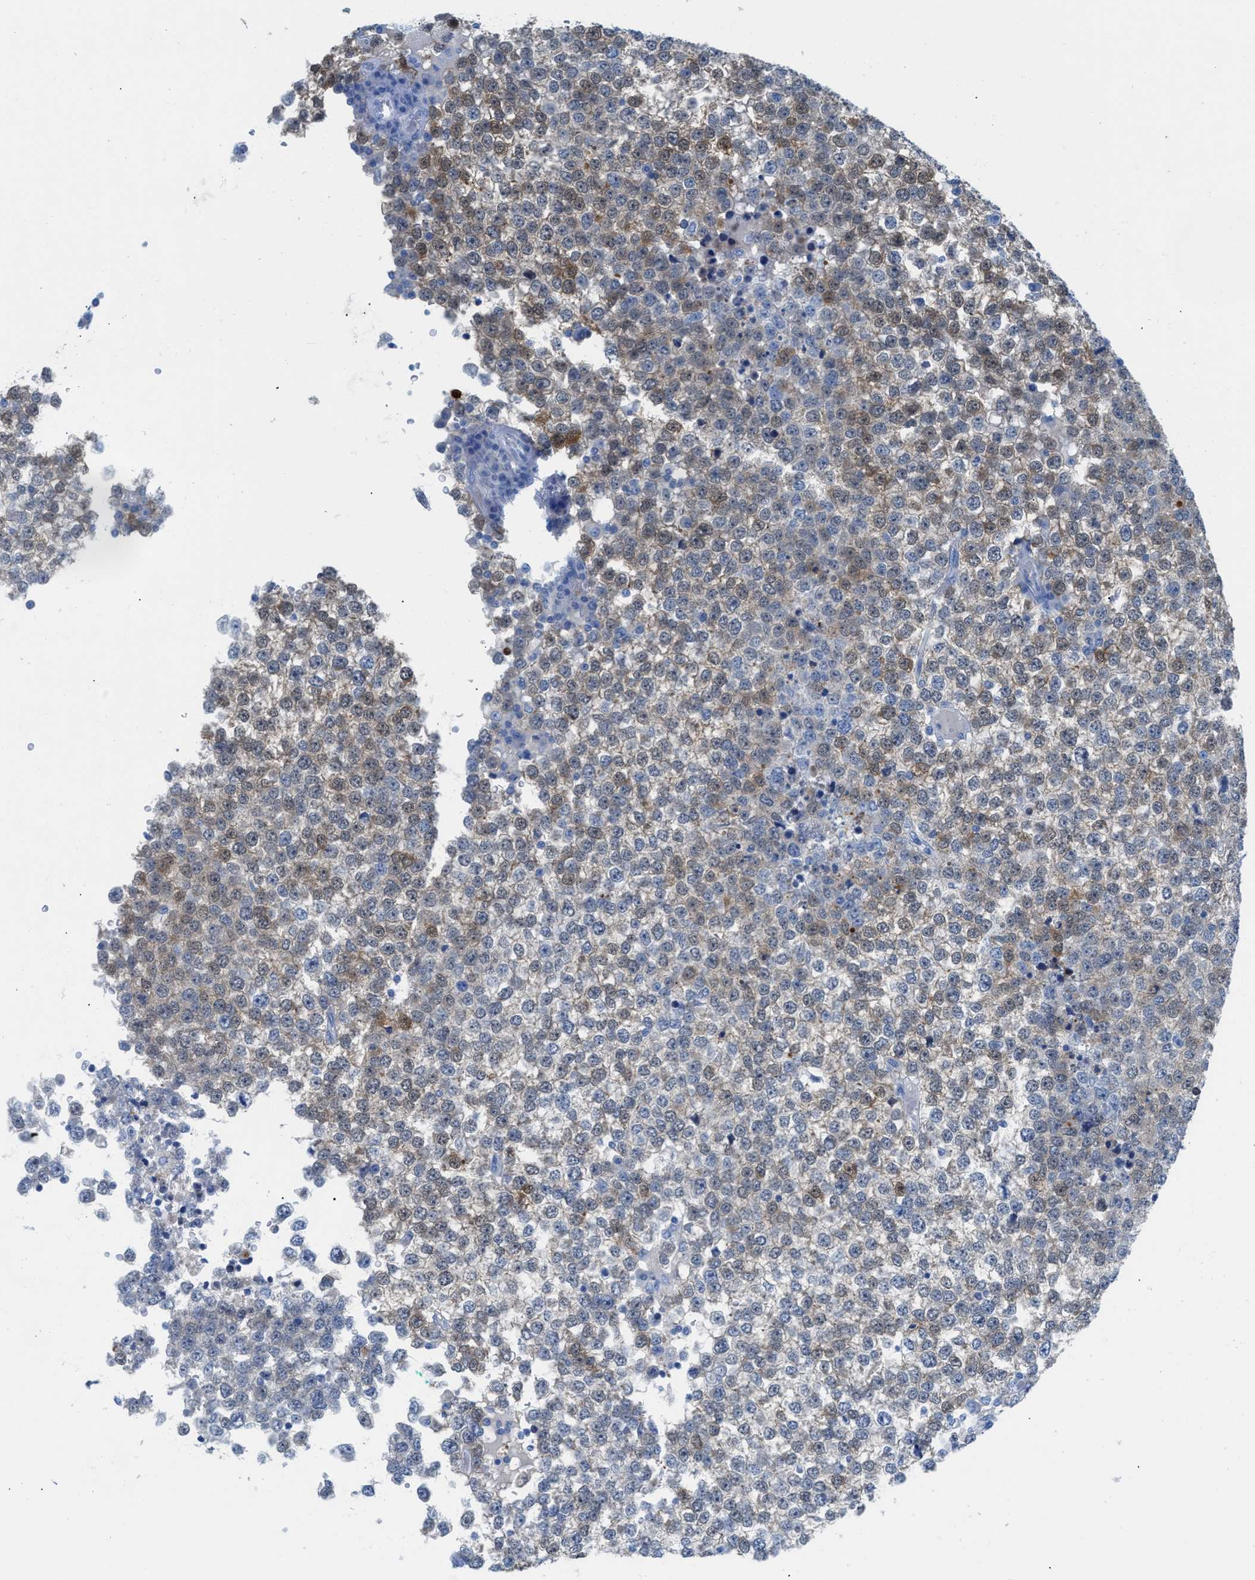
{"staining": {"intensity": "moderate", "quantity": "<25%", "location": "cytoplasmic/membranous,nuclear"}, "tissue": "testis cancer", "cell_type": "Tumor cells", "image_type": "cancer", "snomed": [{"axis": "morphology", "description": "Seminoma, NOS"}, {"axis": "topography", "description": "Testis"}], "caption": "Immunohistochemical staining of testis seminoma exhibits low levels of moderate cytoplasmic/membranous and nuclear protein positivity in about <25% of tumor cells.", "gene": "TCL1A", "patient": {"sex": "male", "age": 65}}